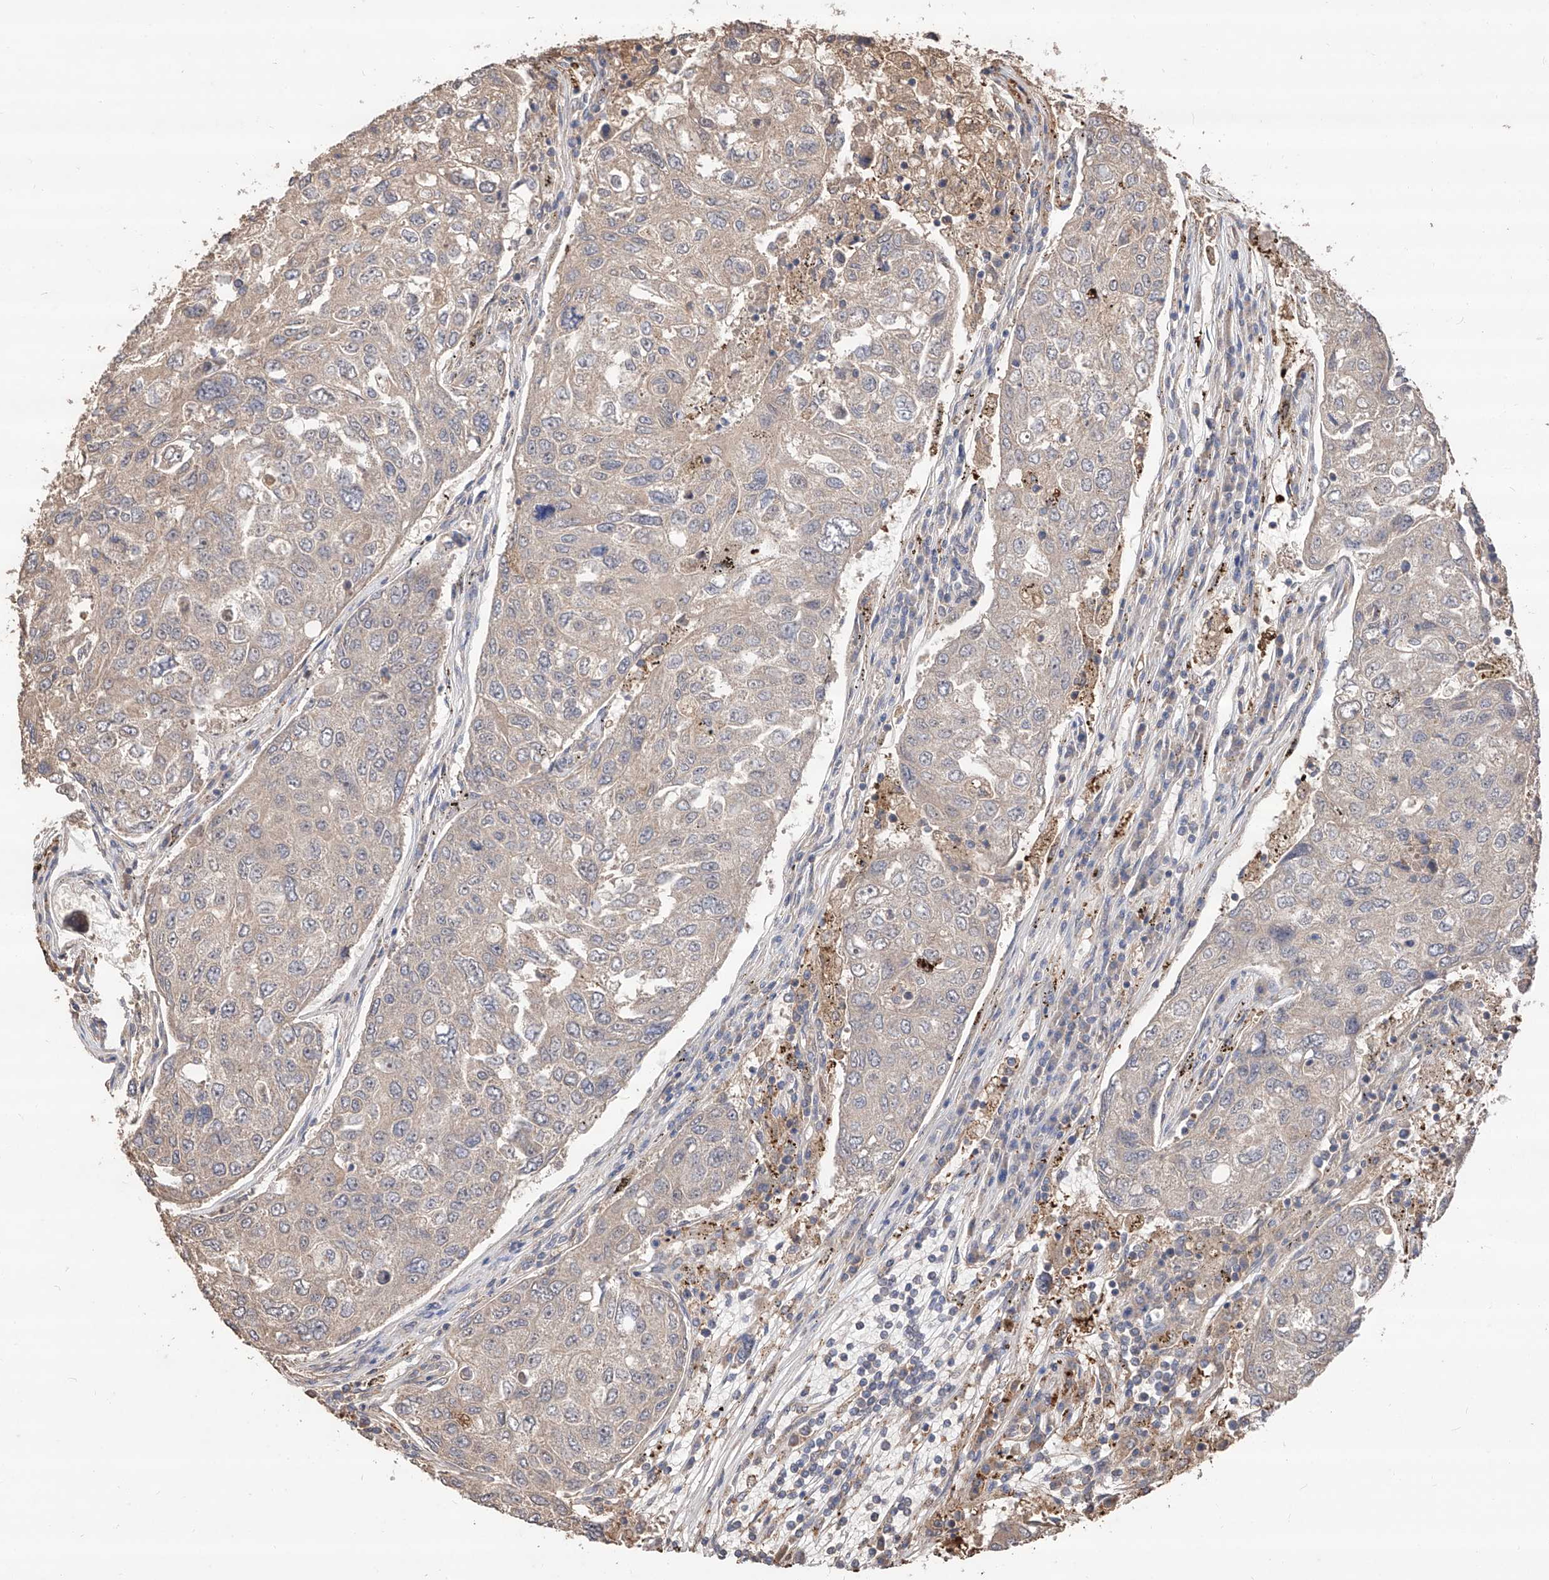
{"staining": {"intensity": "negative", "quantity": "none", "location": "none"}, "tissue": "urothelial cancer", "cell_type": "Tumor cells", "image_type": "cancer", "snomed": [{"axis": "morphology", "description": "Urothelial carcinoma, High grade"}, {"axis": "topography", "description": "Lymph node"}, {"axis": "topography", "description": "Urinary bladder"}], "caption": "Immunohistochemical staining of human high-grade urothelial carcinoma shows no significant positivity in tumor cells.", "gene": "EDN1", "patient": {"sex": "male", "age": 51}}